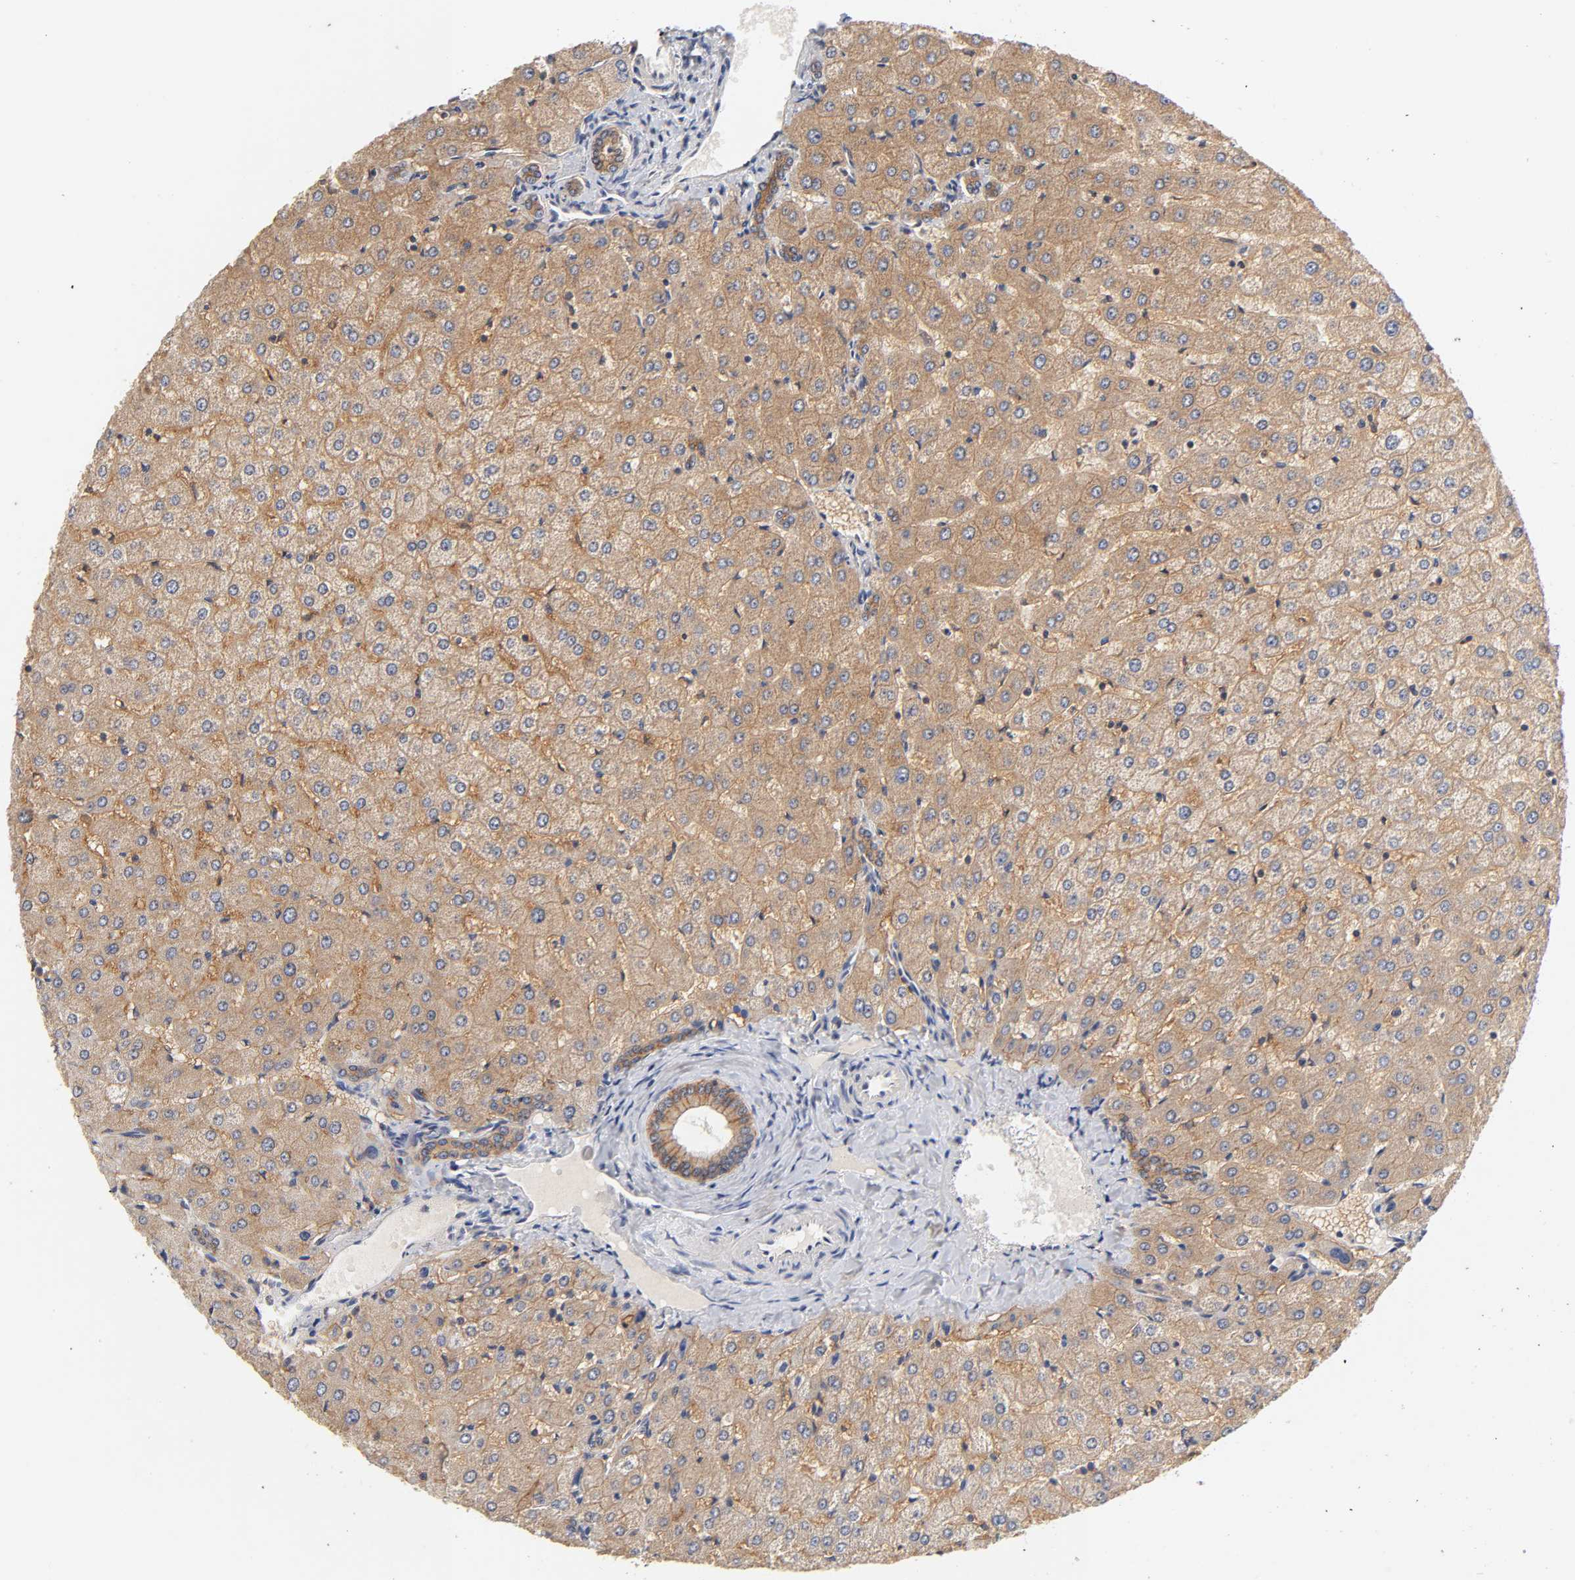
{"staining": {"intensity": "moderate", "quantity": ">75%", "location": "cytoplasmic/membranous"}, "tissue": "liver", "cell_type": "Cholangiocytes", "image_type": "normal", "snomed": [{"axis": "morphology", "description": "Normal tissue, NOS"}, {"axis": "morphology", "description": "Fibrosis, NOS"}, {"axis": "topography", "description": "Liver"}], "caption": "Immunohistochemical staining of normal liver reveals medium levels of moderate cytoplasmic/membranous staining in about >75% of cholangiocytes. (DAB IHC, brown staining for protein, blue staining for nuclei).", "gene": "CXADR", "patient": {"sex": "female", "age": 29}}